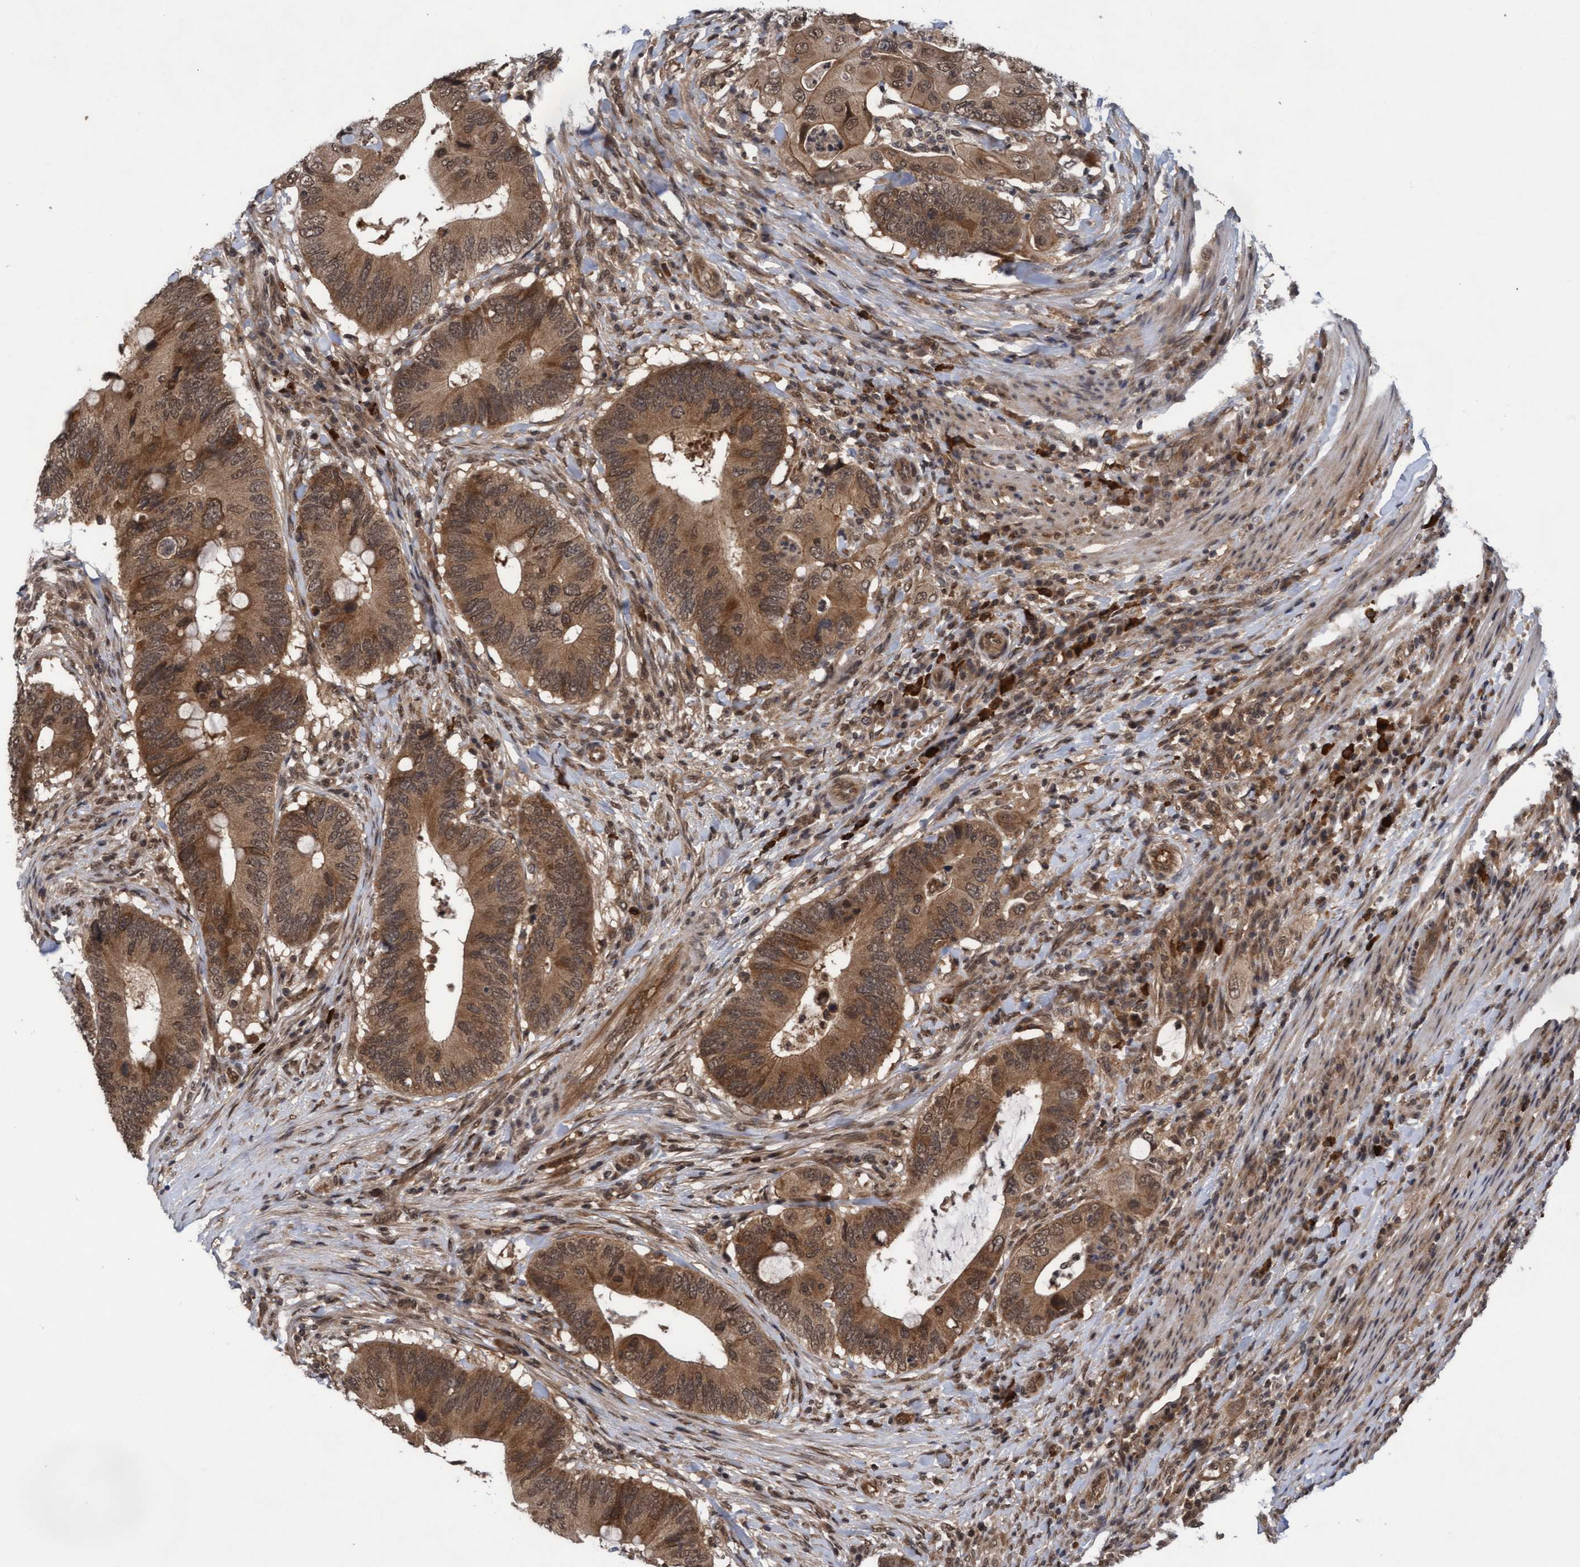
{"staining": {"intensity": "moderate", "quantity": ">75%", "location": "cytoplasmic/membranous,nuclear"}, "tissue": "colorectal cancer", "cell_type": "Tumor cells", "image_type": "cancer", "snomed": [{"axis": "morphology", "description": "Adenocarcinoma, NOS"}, {"axis": "topography", "description": "Colon"}], "caption": "Immunohistochemical staining of colorectal cancer demonstrates medium levels of moderate cytoplasmic/membranous and nuclear positivity in about >75% of tumor cells.", "gene": "WASF1", "patient": {"sex": "male", "age": 71}}